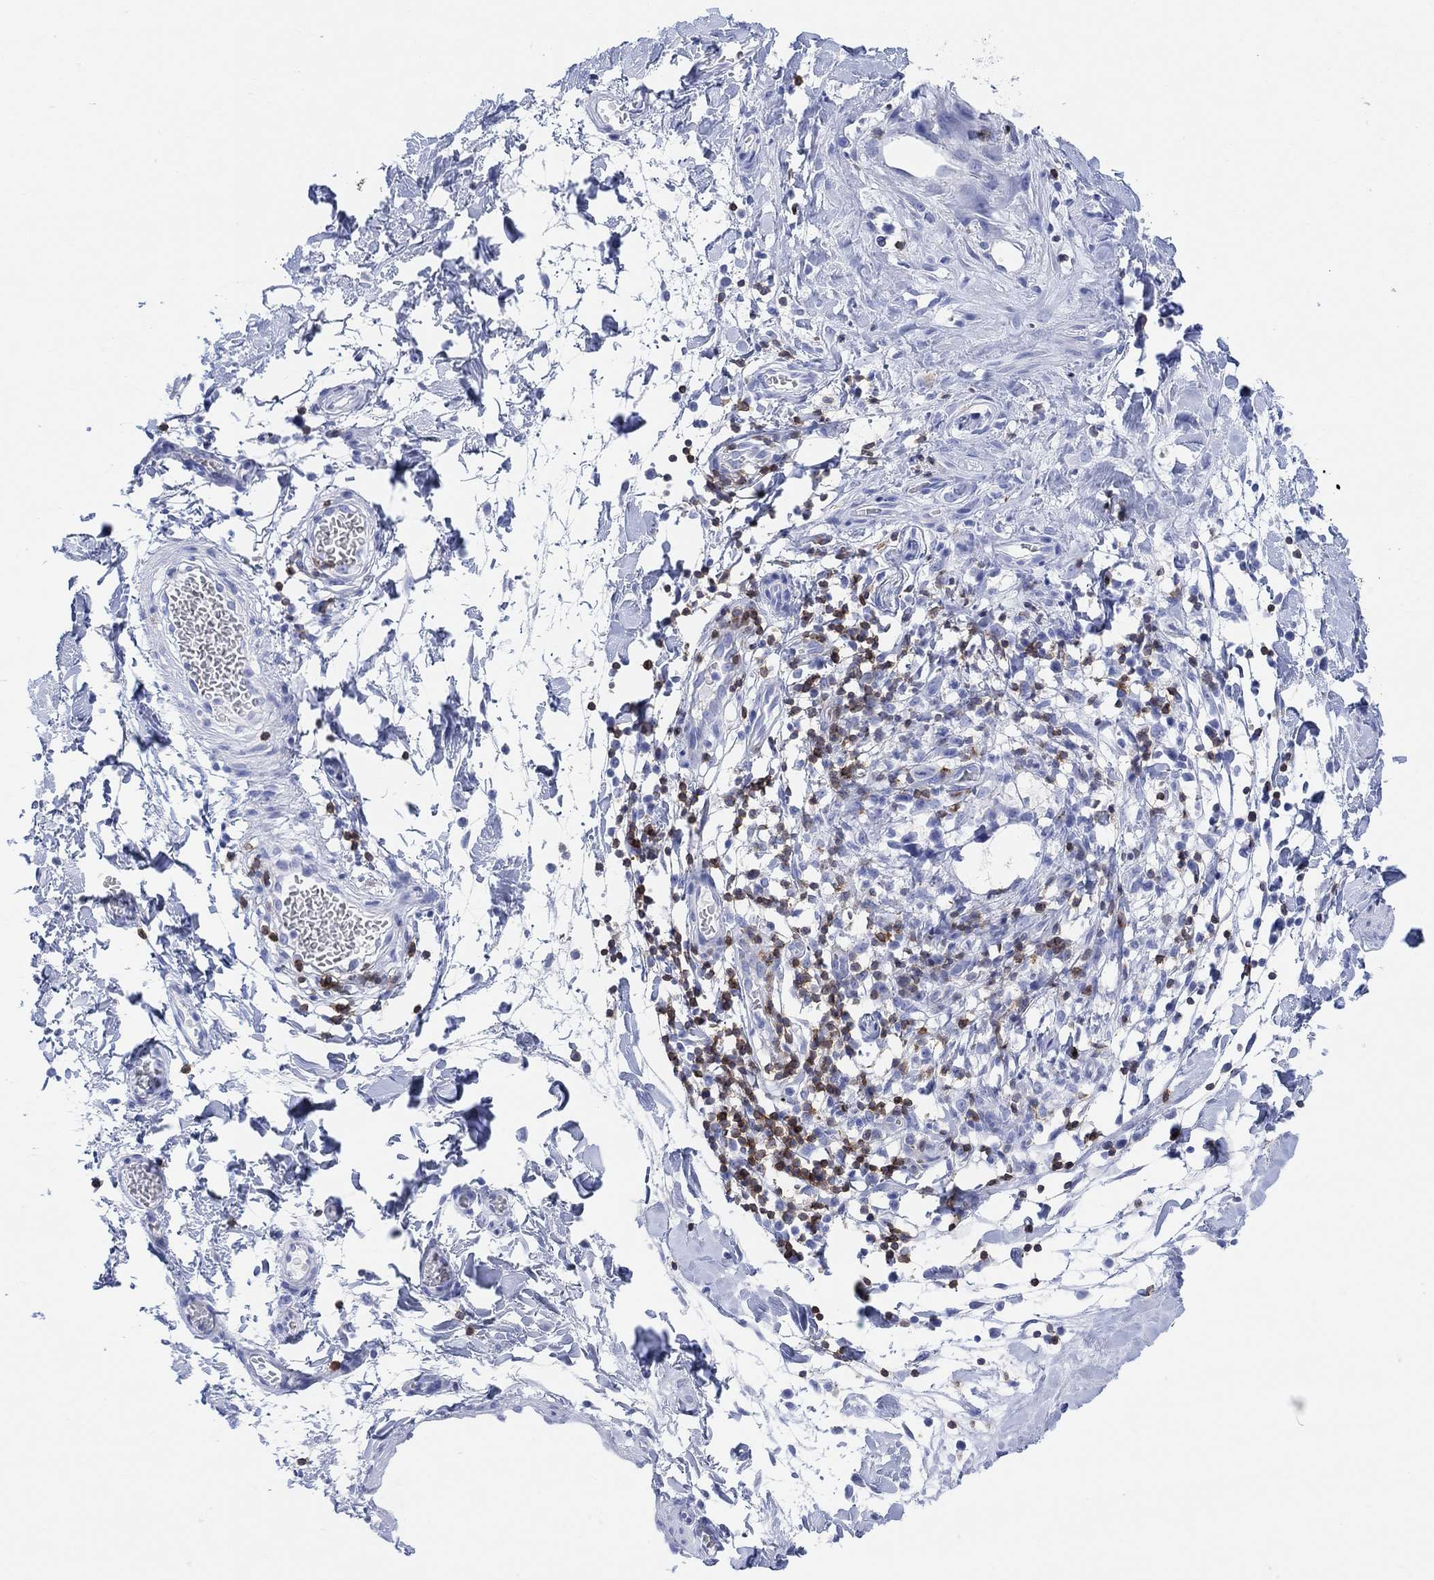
{"staining": {"intensity": "negative", "quantity": "none", "location": "none"}, "tissue": "adipose tissue", "cell_type": "Adipocytes", "image_type": "normal", "snomed": [{"axis": "morphology", "description": "Normal tissue, NOS"}, {"axis": "topography", "description": "Vascular tissue"}, {"axis": "topography", "description": "Peripheral nerve tissue"}], "caption": "IHC micrograph of benign human adipose tissue stained for a protein (brown), which displays no staining in adipocytes.", "gene": "GPR65", "patient": {"sex": "male", "age": 23}}